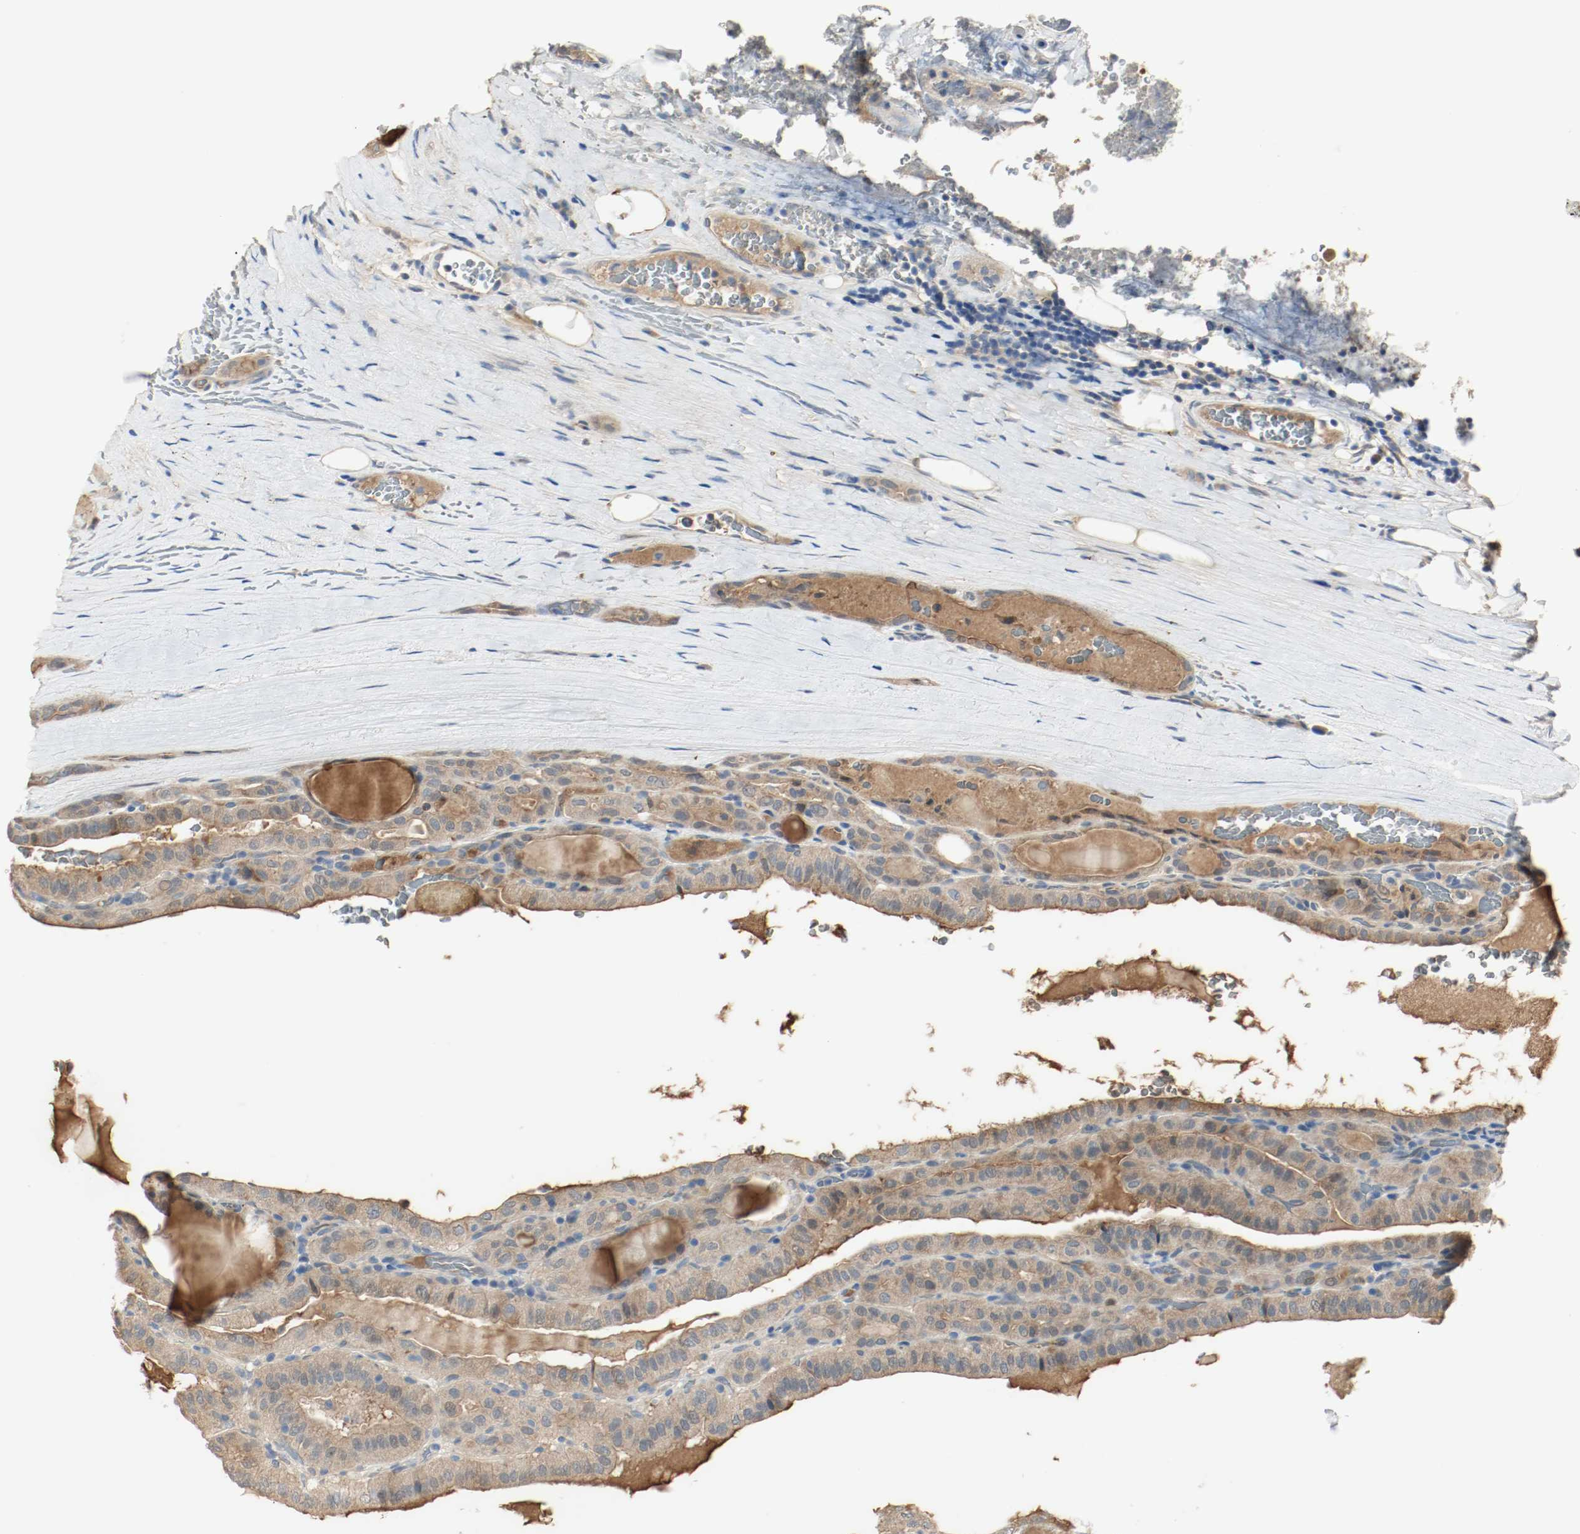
{"staining": {"intensity": "moderate", "quantity": ">75%", "location": "cytoplasmic/membranous"}, "tissue": "thyroid cancer", "cell_type": "Tumor cells", "image_type": "cancer", "snomed": [{"axis": "morphology", "description": "Papillary adenocarcinoma, NOS"}, {"axis": "topography", "description": "Thyroid gland"}], "caption": "A high-resolution histopathology image shows immunohistochemistry staining of thyroid cancer (papillary adenocarcinoma), which reveals moderate cytoplasmic/membranous positivity in approximately >75% of tumor cells.", "gene": "MELTF", "patient": {"sex": "male", "age": 77}}